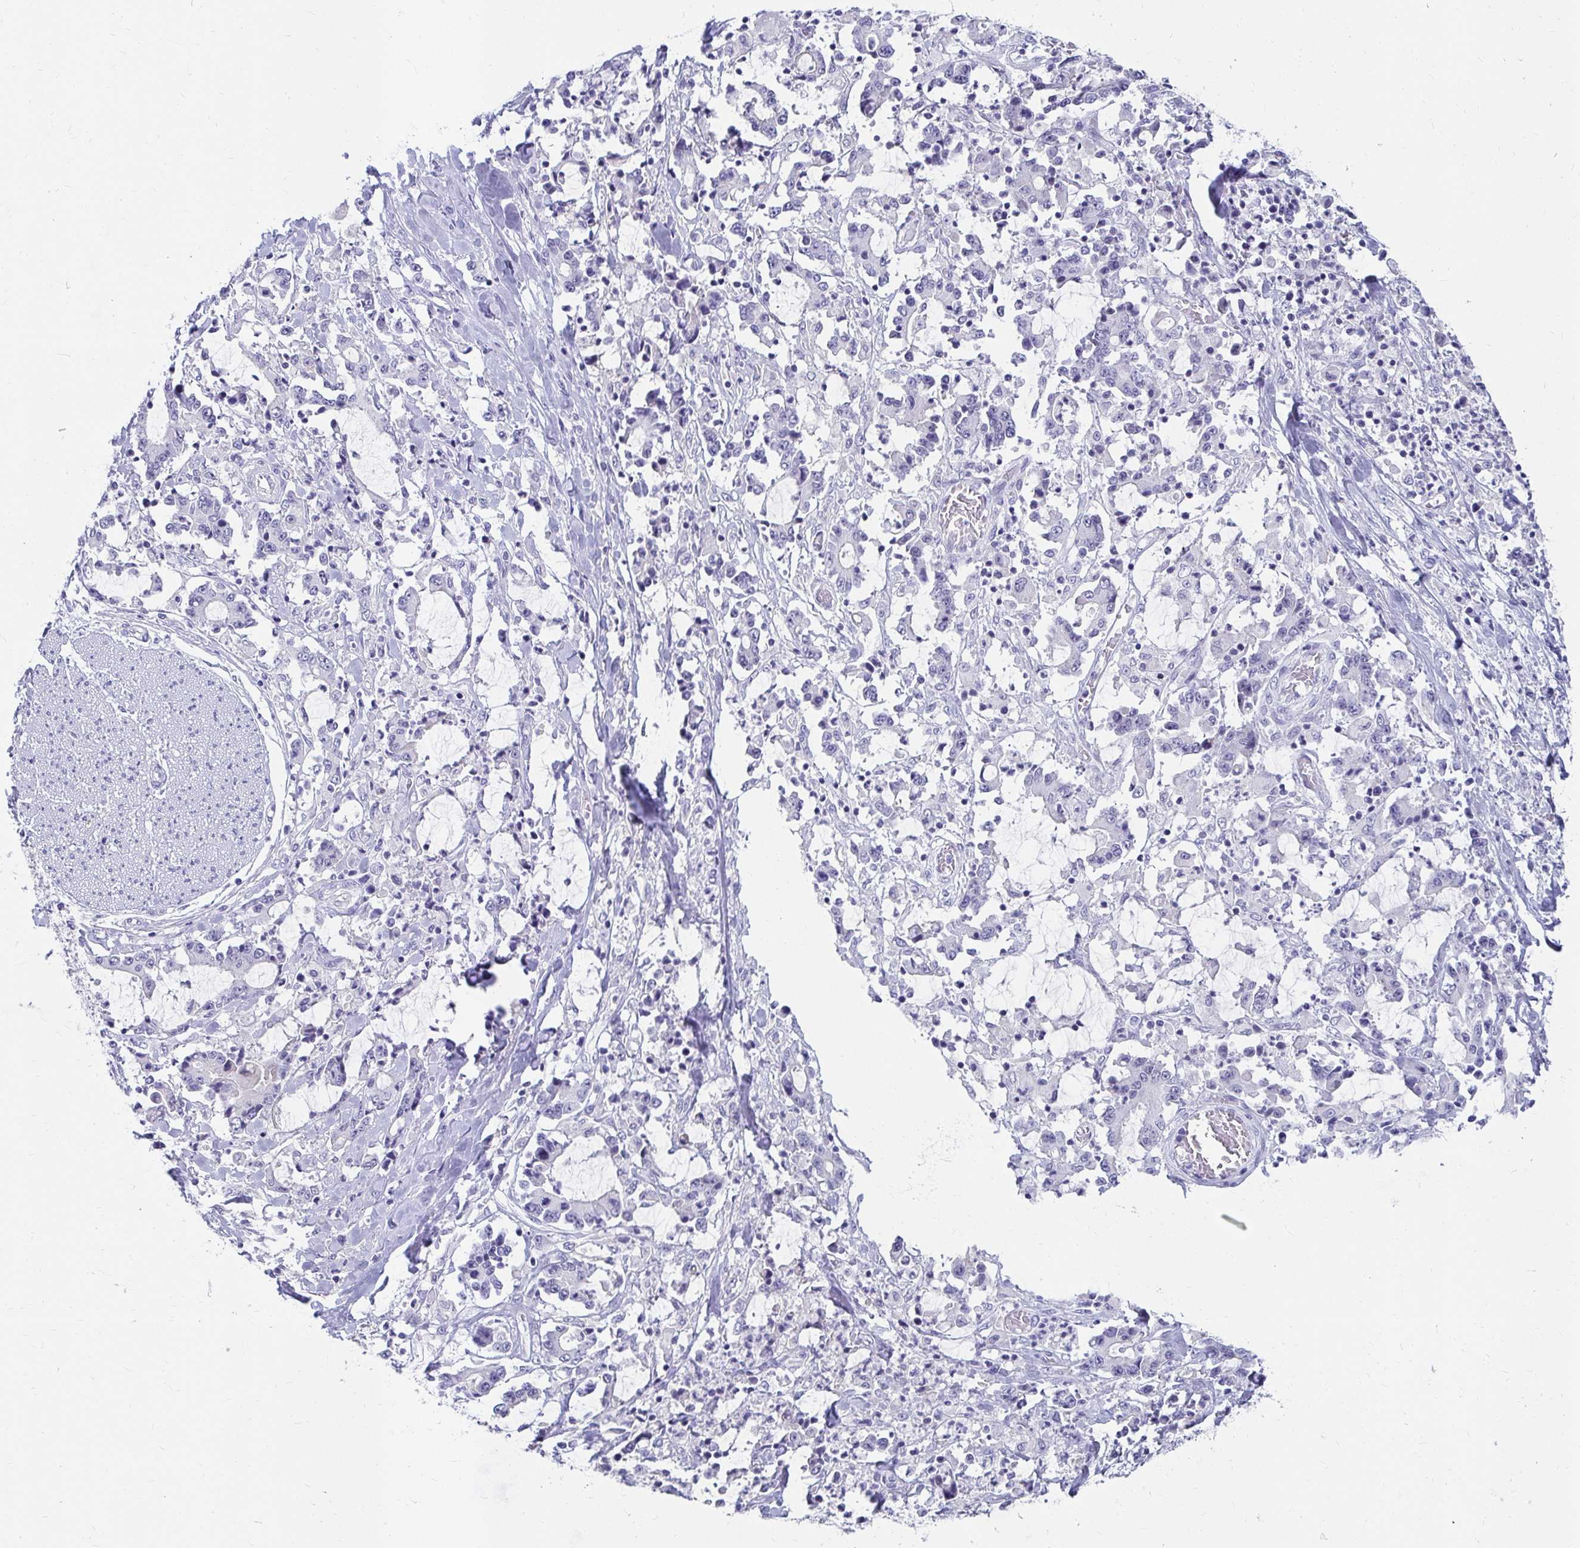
{"staining": {"intensity": "negative", "quantity": "none", "location": "none"}, "tissue": "stomach cancer", "cell_type": "Tumor cells", "image_type": "cancer", "snomed": [{"axis": "morphology", "description": "Adenocarcinoma, NOS"}, {"axis": "topography", "description": "Stomach, upper"}], "caption": "High magnification brightfield microscopy of stomach cancer (adenocarcinoma) stained with DAB (brown) and counterstained with hematoxylin (blue): tumor cells show no significant expression. (DAB immunohistochemistry visualized using brightfield microscopy, high magnification).", "gene": "C19orf81", "patient": {"sex": "male", "age": 68}}